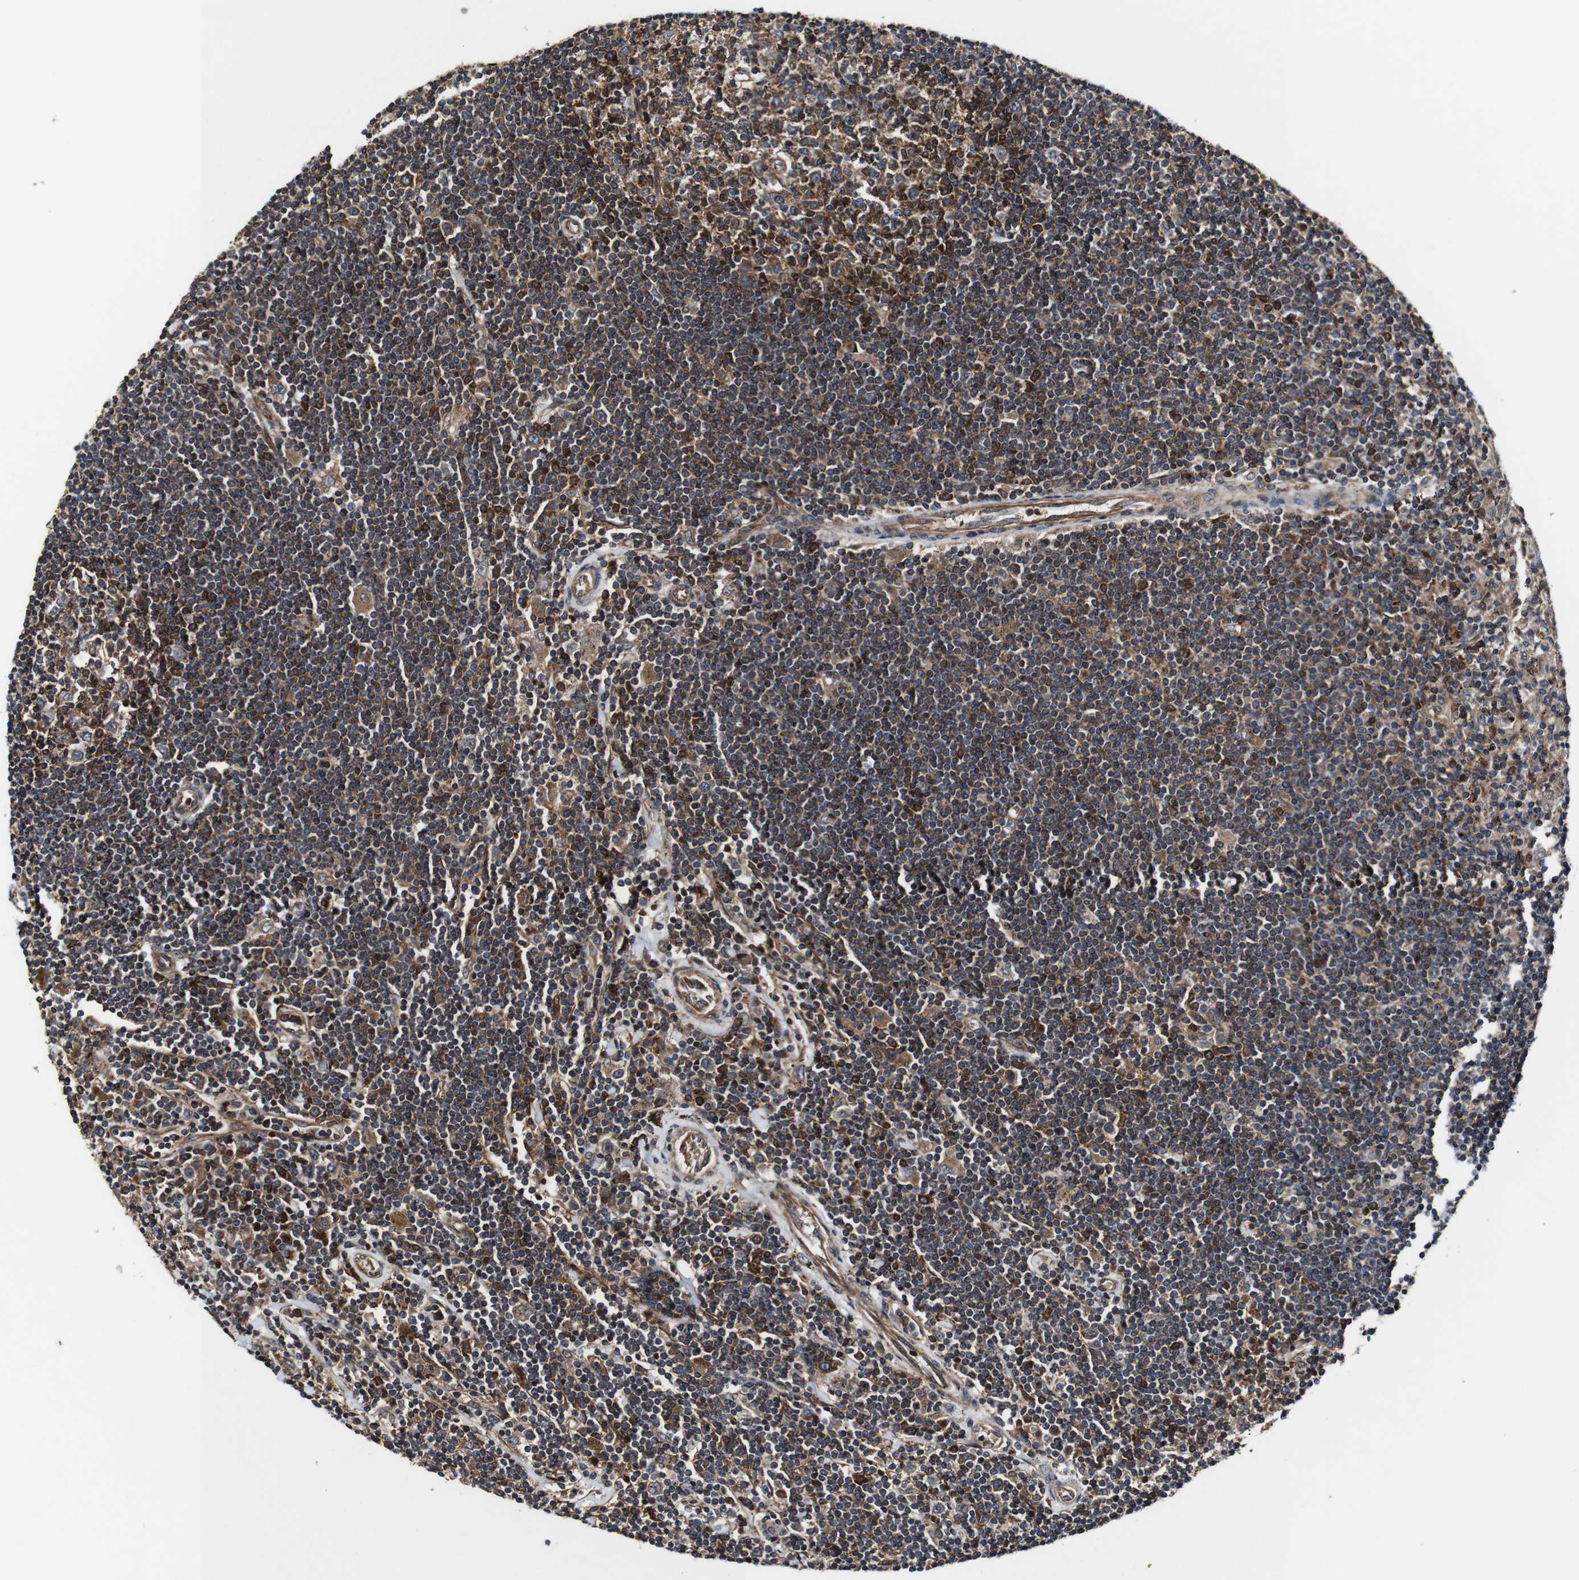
{"staining": {"intensity": "strong", "quantity": "<25%", "location": "cytoplasmic/membranous"}, "tissue": "lymphoma", "cell_type": "Tumor cells", "image_type": "cancer", "snomed": [{"axis": "morphology", "description": "Malignant lymphoma, non-Hodgkin's type, Low grade"}, {"axis": "topography", "description": "Spleen"}], "caption": "IHC (DAB) staining of human low-grade malignant lymphoma, non-Hodgkin's type exhibits strong cytoplasmic/membranous protein positivity in about <25% of tumor cells. (DAB (3,3'-diaminobenzidine) IHC with brightfield microscopy, high magnification).", "gene": "TNIK", "patient": {"sex": "male", "age": 76}}